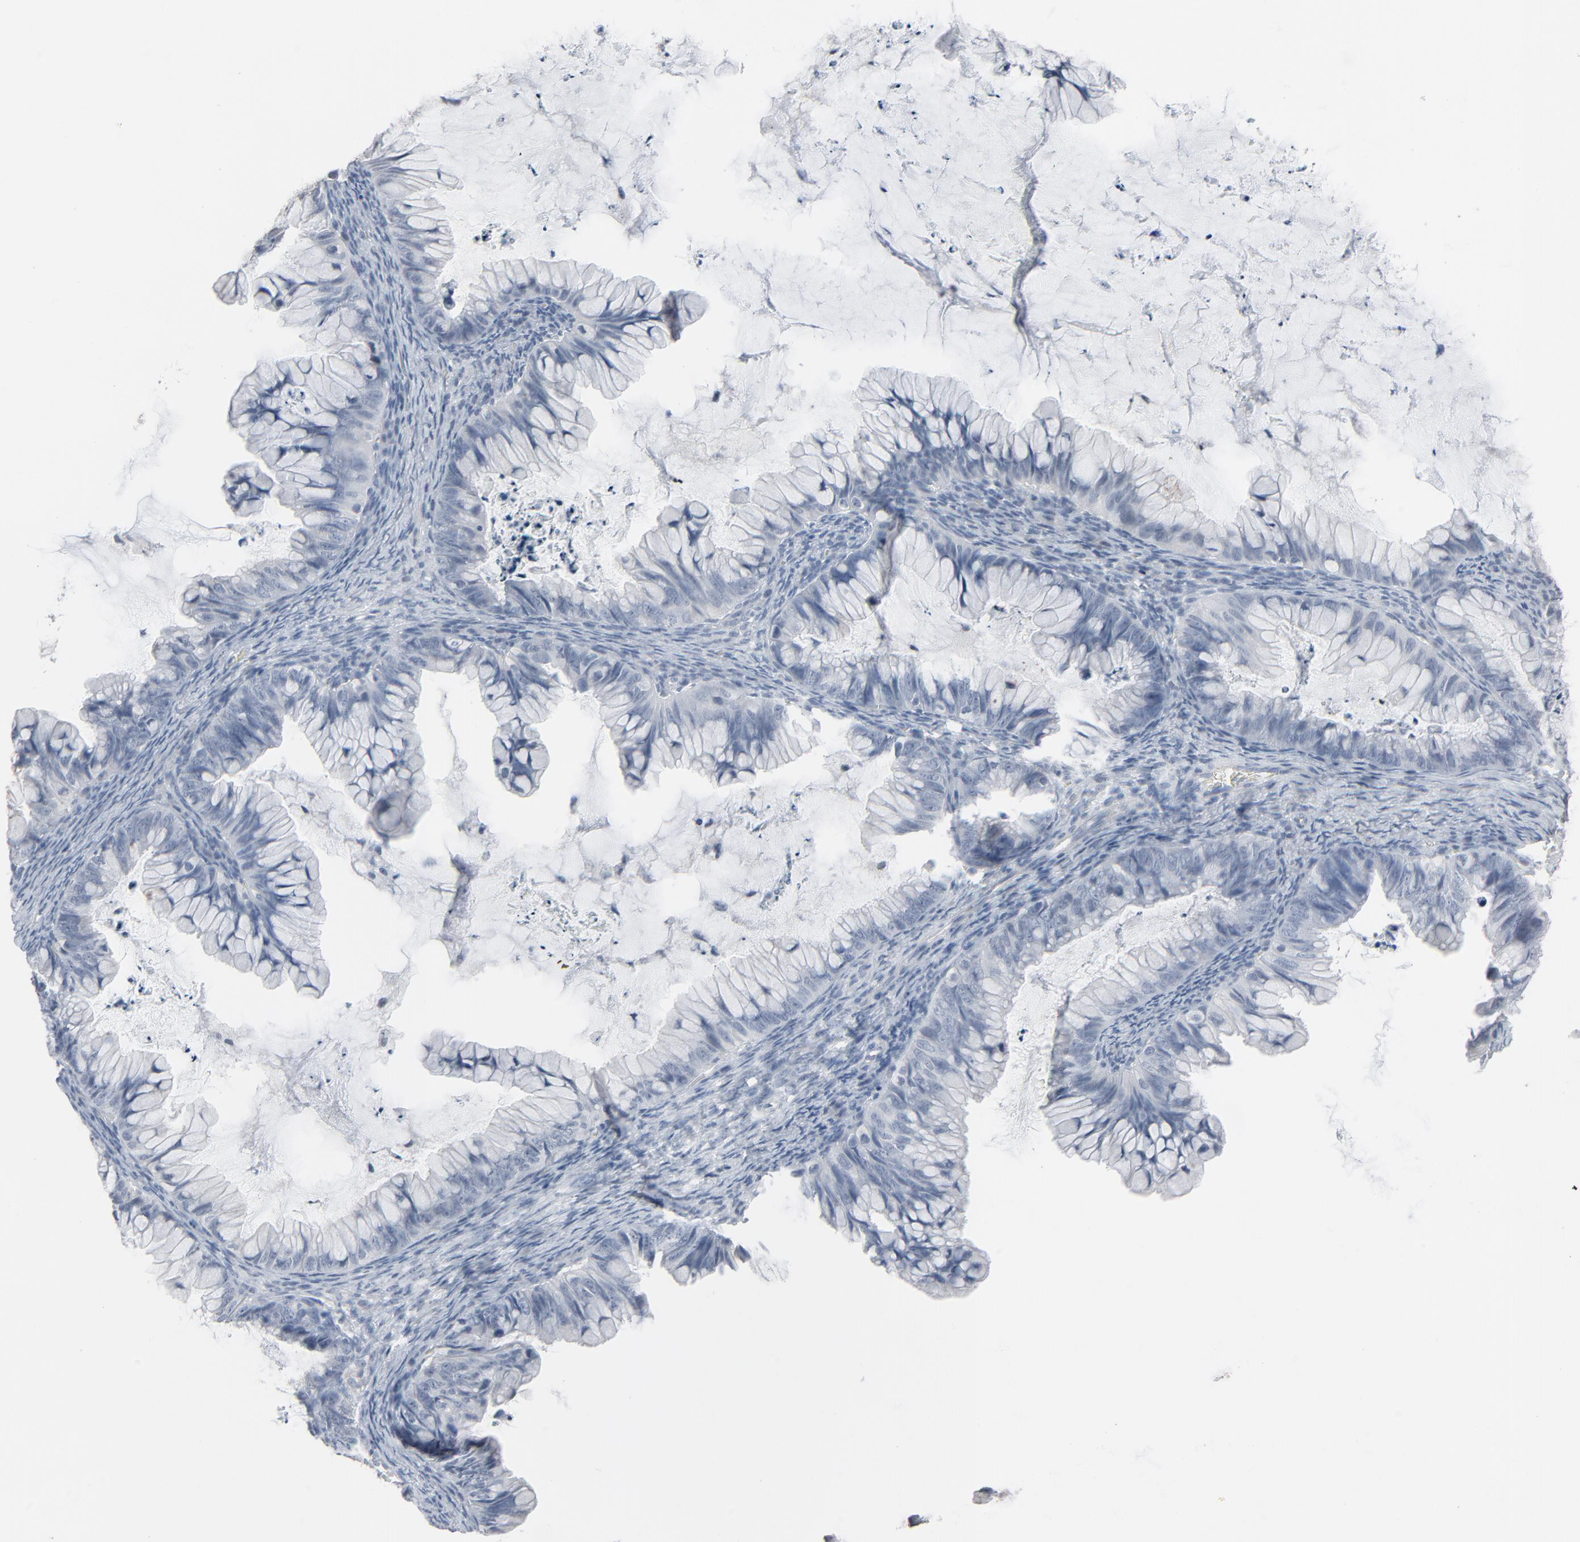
{"staining": {"intensity": "negative", "quantity": "none", "location": "none"}, "tissue": "ovarian cancer", "cell_type": "Tumor cells", "image_type": "cancer", "snomed": [{"axis": "morphology", "description": "Cystadenocarcinoma, mucinous, NOS"}, {"axis": "topography", "description": "Ovary"}], "caption": "Micrograph shows no significant protein positivity in tumor cells of mucinous cystadenocarcinoma (ovarian).", "gene": "SAGE1", "patient": {"sex": "female", "age": 36}}